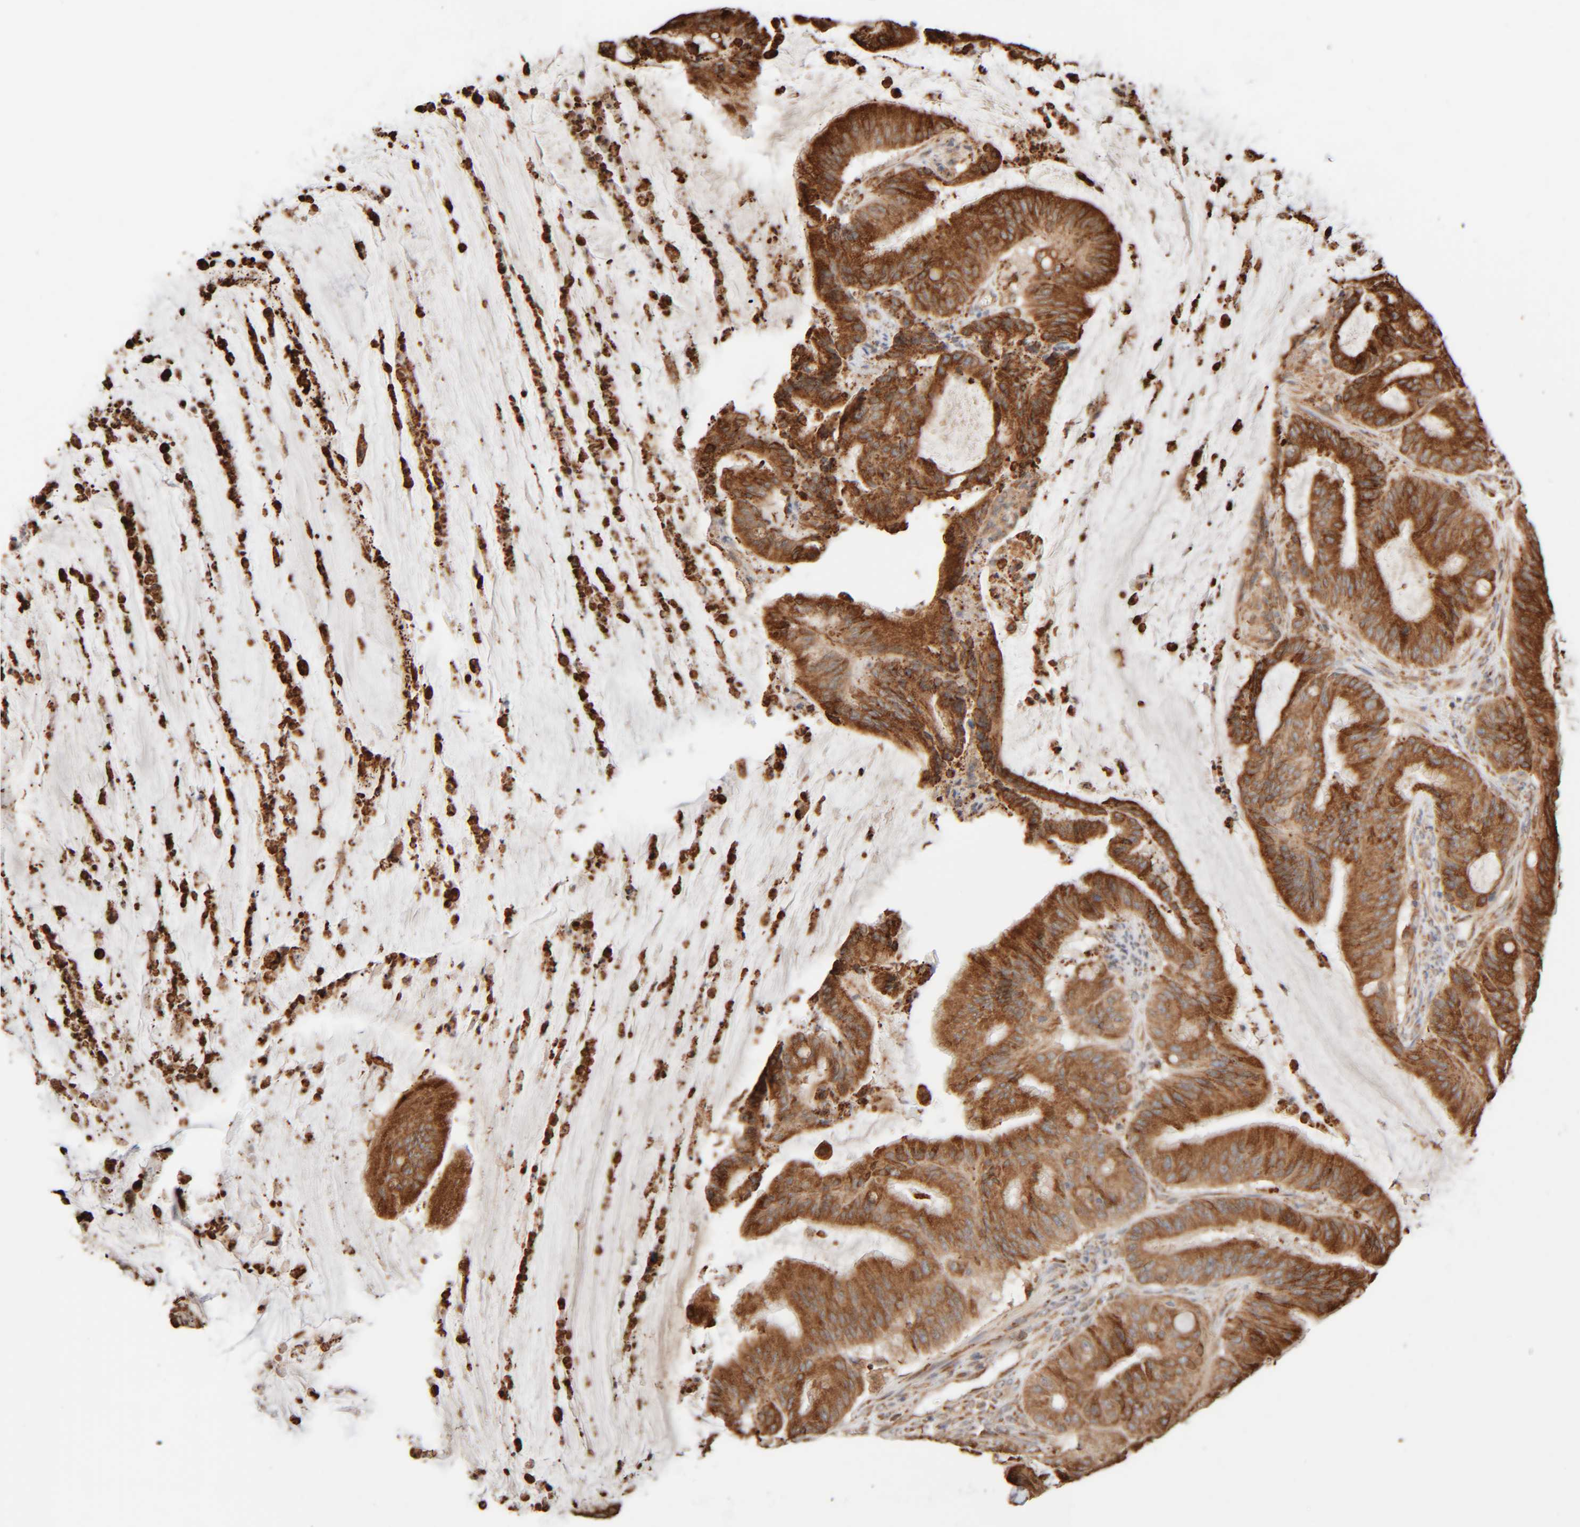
{"staining": {"intensity": "strong", "quantity": ">75%", "location": "cytoplasmic/membranous"}, "tissue": "liver cancer", "cell_type": "Tumor cells", "image_type": "cancer", "snomed": [{"axis": "morphology", "description": "Normal tissue, NOS"}, {"axis": "morphology", "description": "Cholangiocarcinoma"}, {"axis": "topography", "description": "Liver"}, {"axis": "topography", "description": "Peripheral nerve tissue"}], "caption": "Protein expression analysis of human liver cholangiocarcinoma reveals strong cytoplasmic/membranous positivity in approximately >75% of tumor cells.", "gene": "INTS1", "patient": {"sex": "female", "age": 73}}